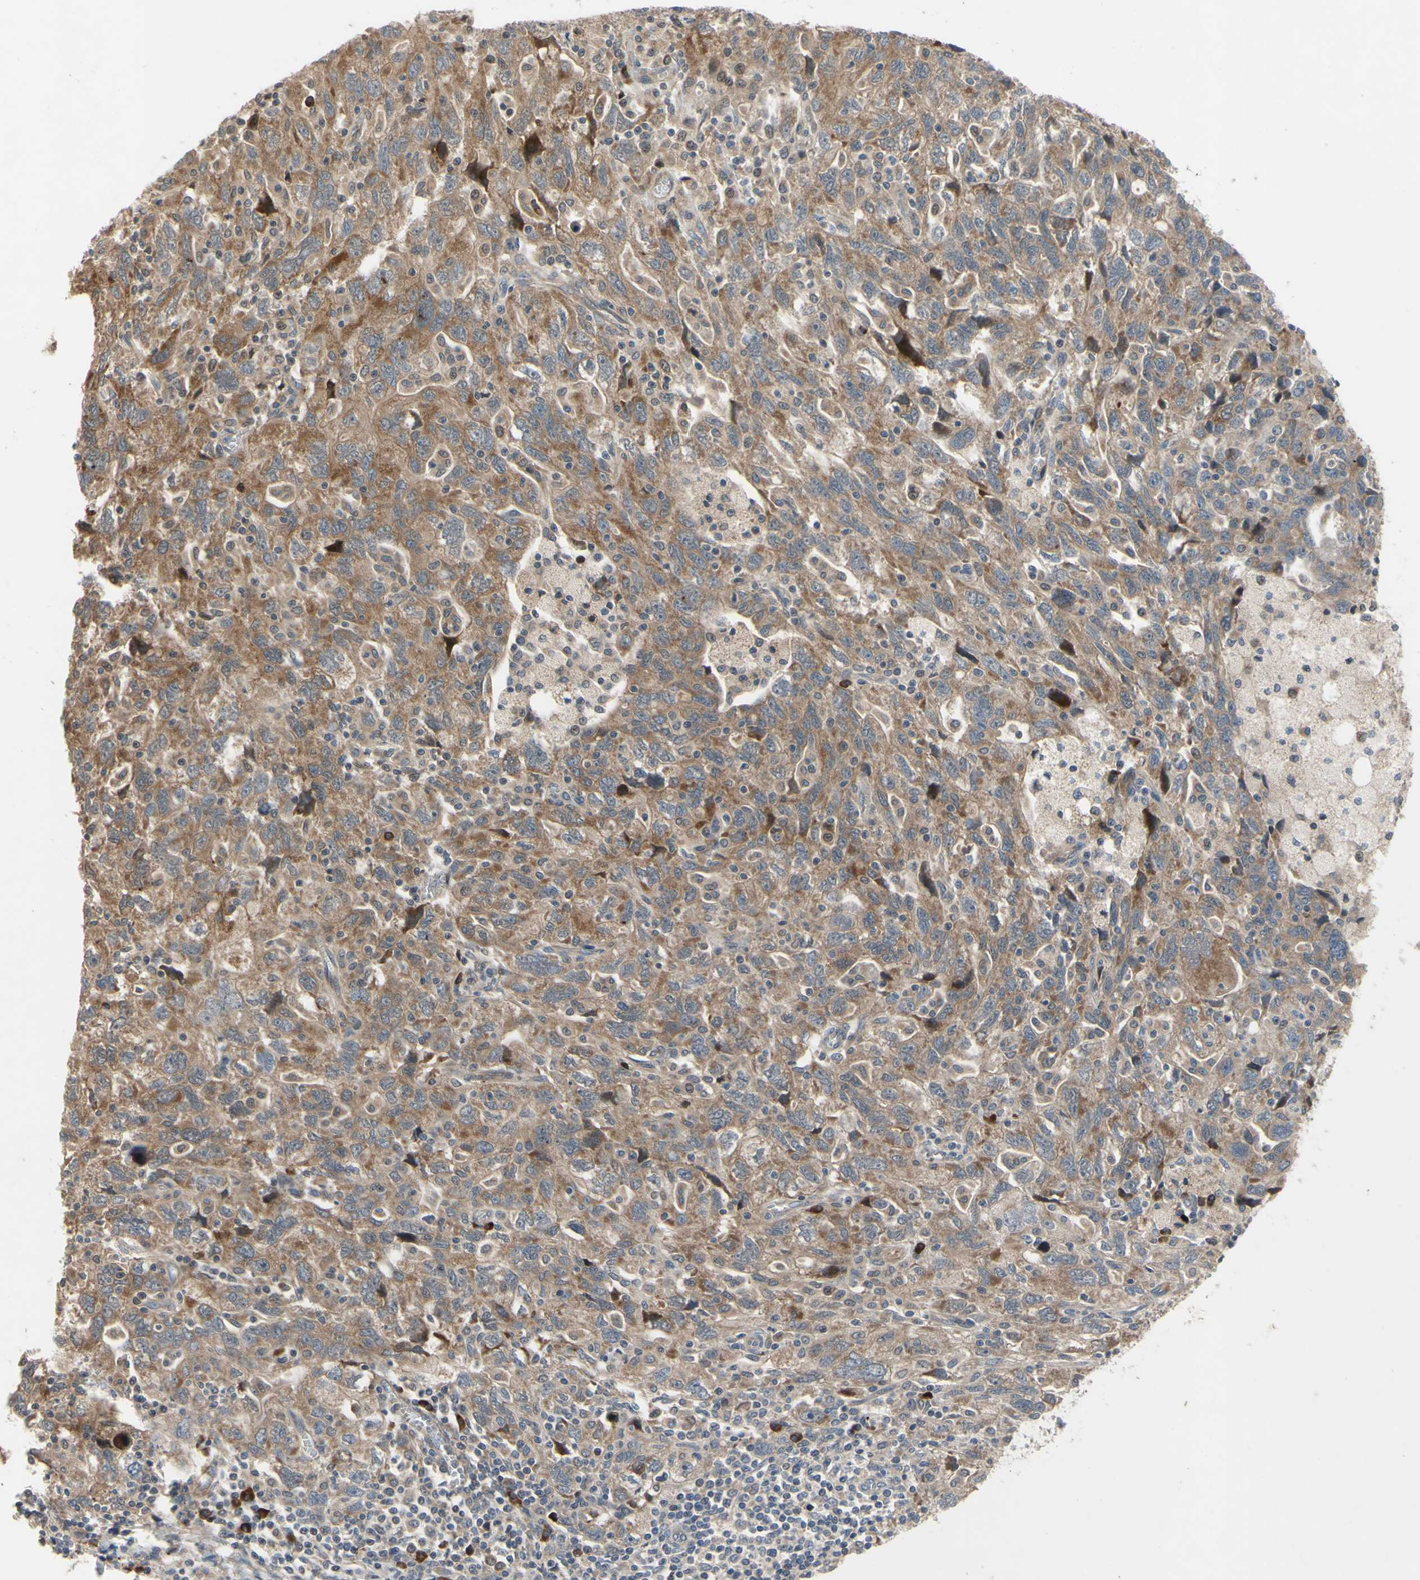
{"staining": {"intensity": "moderate", "quantity": ">75%", "location": "cytoplasmic/membranous"}, "tissue": "ovarian cancer", "cell_type": "Tumor cells", "image_type": "cancer", "snomed": [{"axis": "morphology", "description": "Carcinoma, NOS"}, {"axis": "morphology", "description": "Cystadenocarcinoma, serous, NOS"}, {"axis": "topography", "description": "Ovary"}], "caption": "Ovarian carcinoma was stained to show a protein in brown. There is medium levels of moderate cytoplasmic/membranous positivity in approximately >75% of tumor cells.", "gene": "XIAP", "patient": {"sex": "female", "age": 69}}